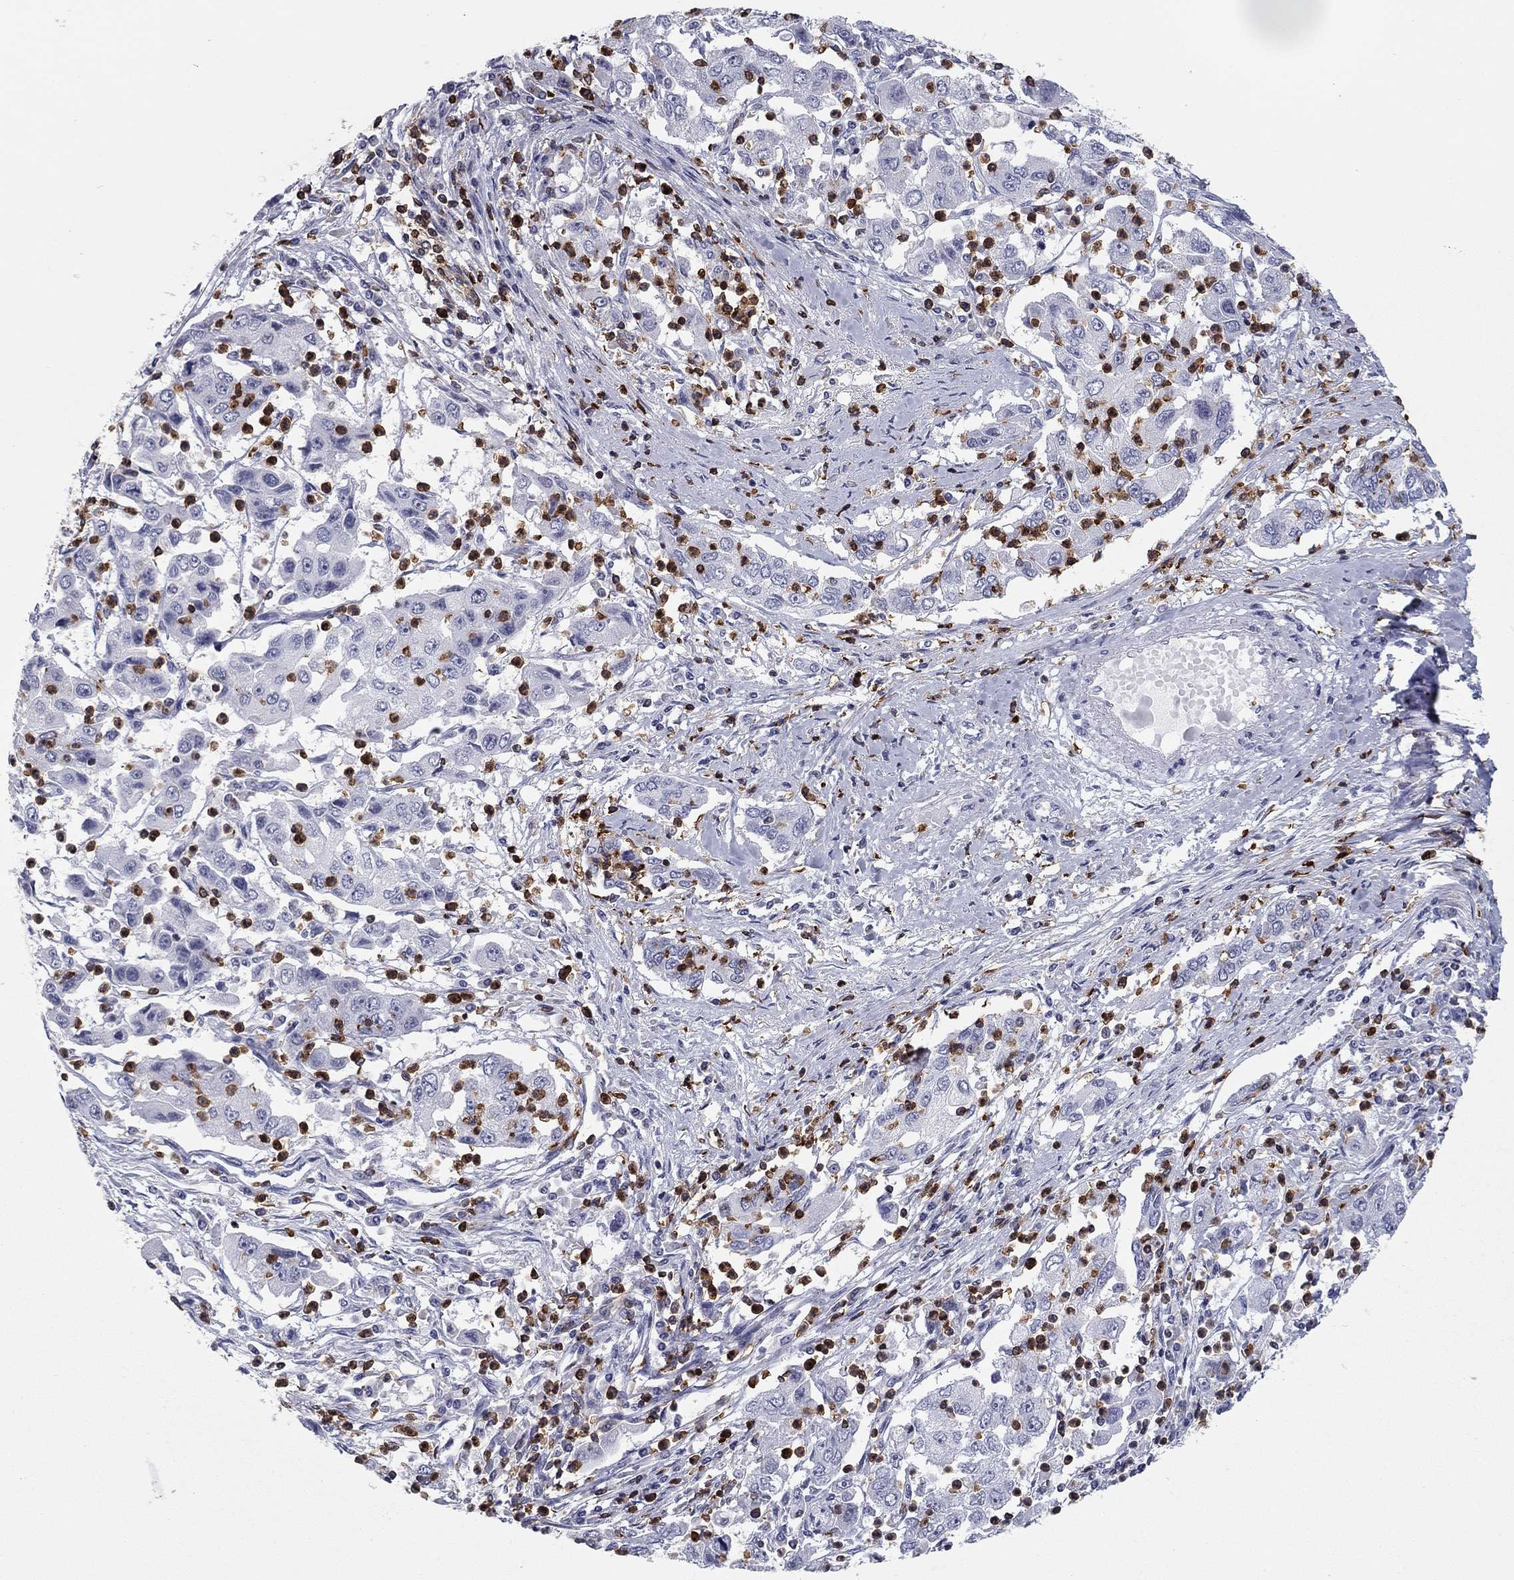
{"staining": {"intensity": "negative", "quantity": "none", "location": "none"}, "tissue": "cervical cancer", "cell_type": "Tumor cells", "image_type": "cancer", "snomed": [{"axis": "morphology", "description": "Squamous cell carcinoma, NOS"}, {"axis": "topography", "description": "Cervix"}], "caption": "Histopathology image shows no significant protein staining in tumor cells of cervical cancer (squamous cell carcinoma). (DAB IHC visualized using brightfield microscopy, high magnification).", "gene": "ARHGAP27", "patient": {"sex": "female", "age": 36}}